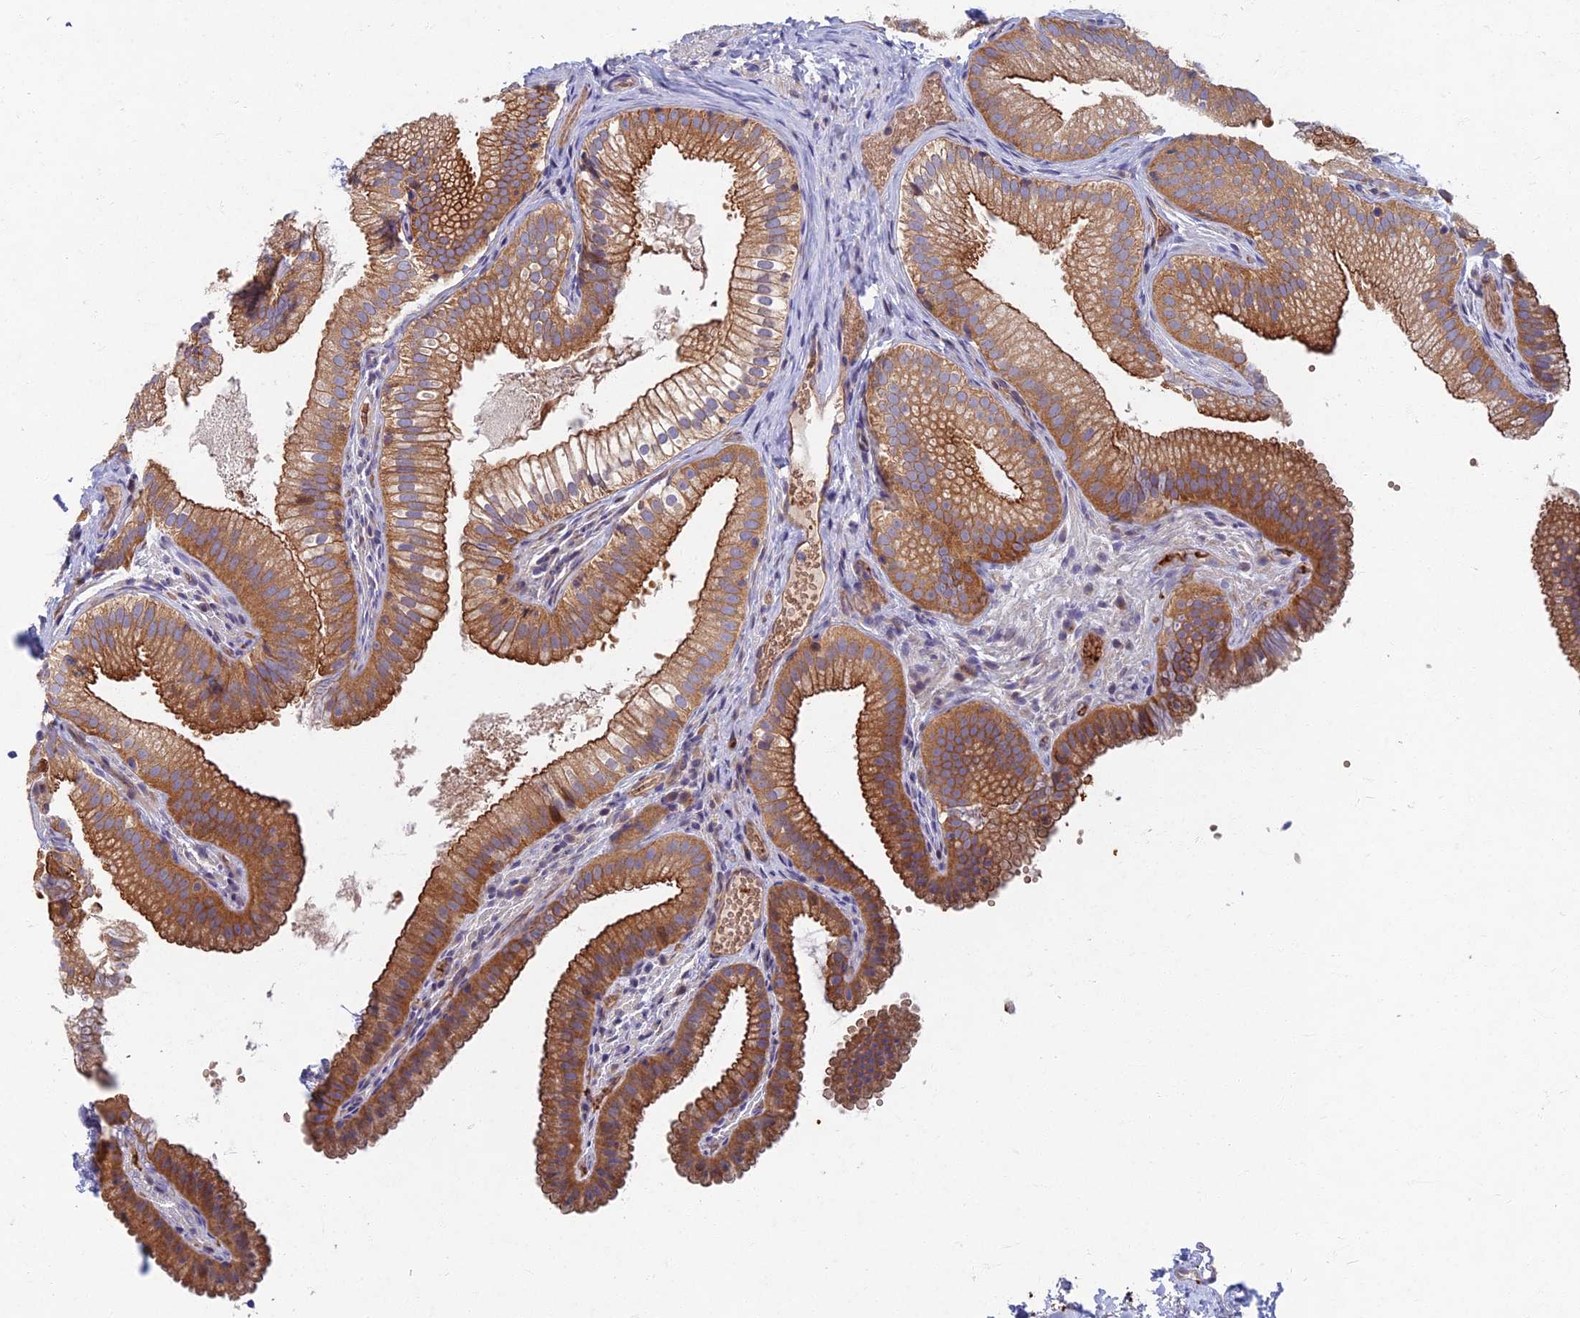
{"staining": {"intensity": "strong", "quantity": ">75%", "location": "cytoplasmic/membranous"}, "tissue": "gallbladder", "cell_type": "Glandular cells", "image_type": "normal", "snomed": [{"axis": "morphology", "description": "Normal tissue, NOS"}, {"axis": "topography", "description": "Gallbladder"}], "caption": "Immunohistochemistry image of benign gallbladder stained for a protein (brown), which exhibits high levels of strong cytoplasmic/membranous positivity in approximately >75% of glandular cells.", "gene": "RHBDL2", "patient": {"sex": "female", "age": 30}}